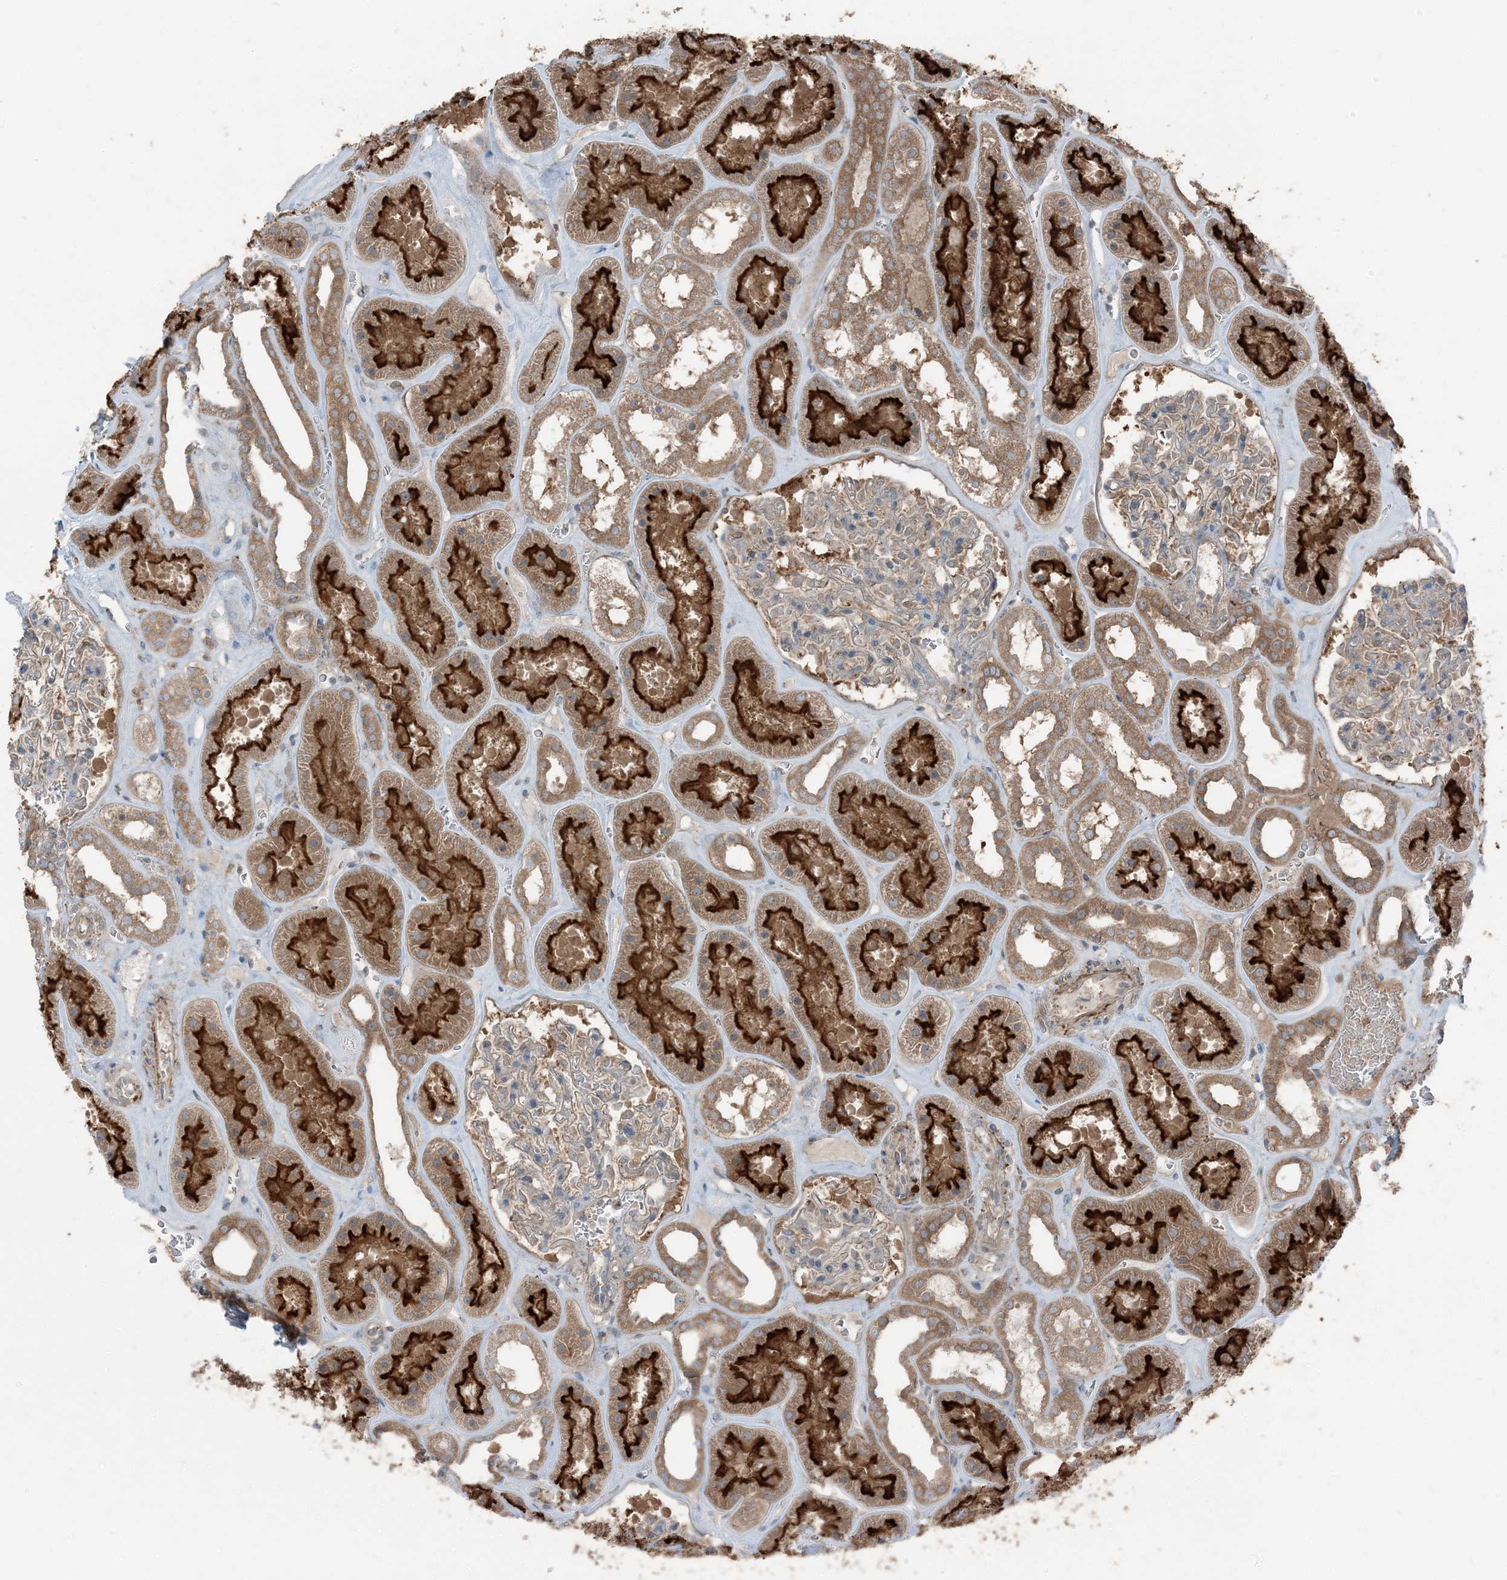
{"staining": {"intensity": "weak", "quantity": "<25%", "location": "cytoplasmic/membranous"}, "tissue": "kidney", "cell_type": "Cells in glomeruli", "image_type": "normal", "snomed": [{"axis": "morphology", "description": "Normal tissue, NOS"}, {"axis": "topography", "description": "Kidney"}], "caption": "Cells in glomeruli are negative for brown protein staining in benign kidney.", "gene": "RAB3GAP1", "patient": {"sex": "female", "age": 41}}